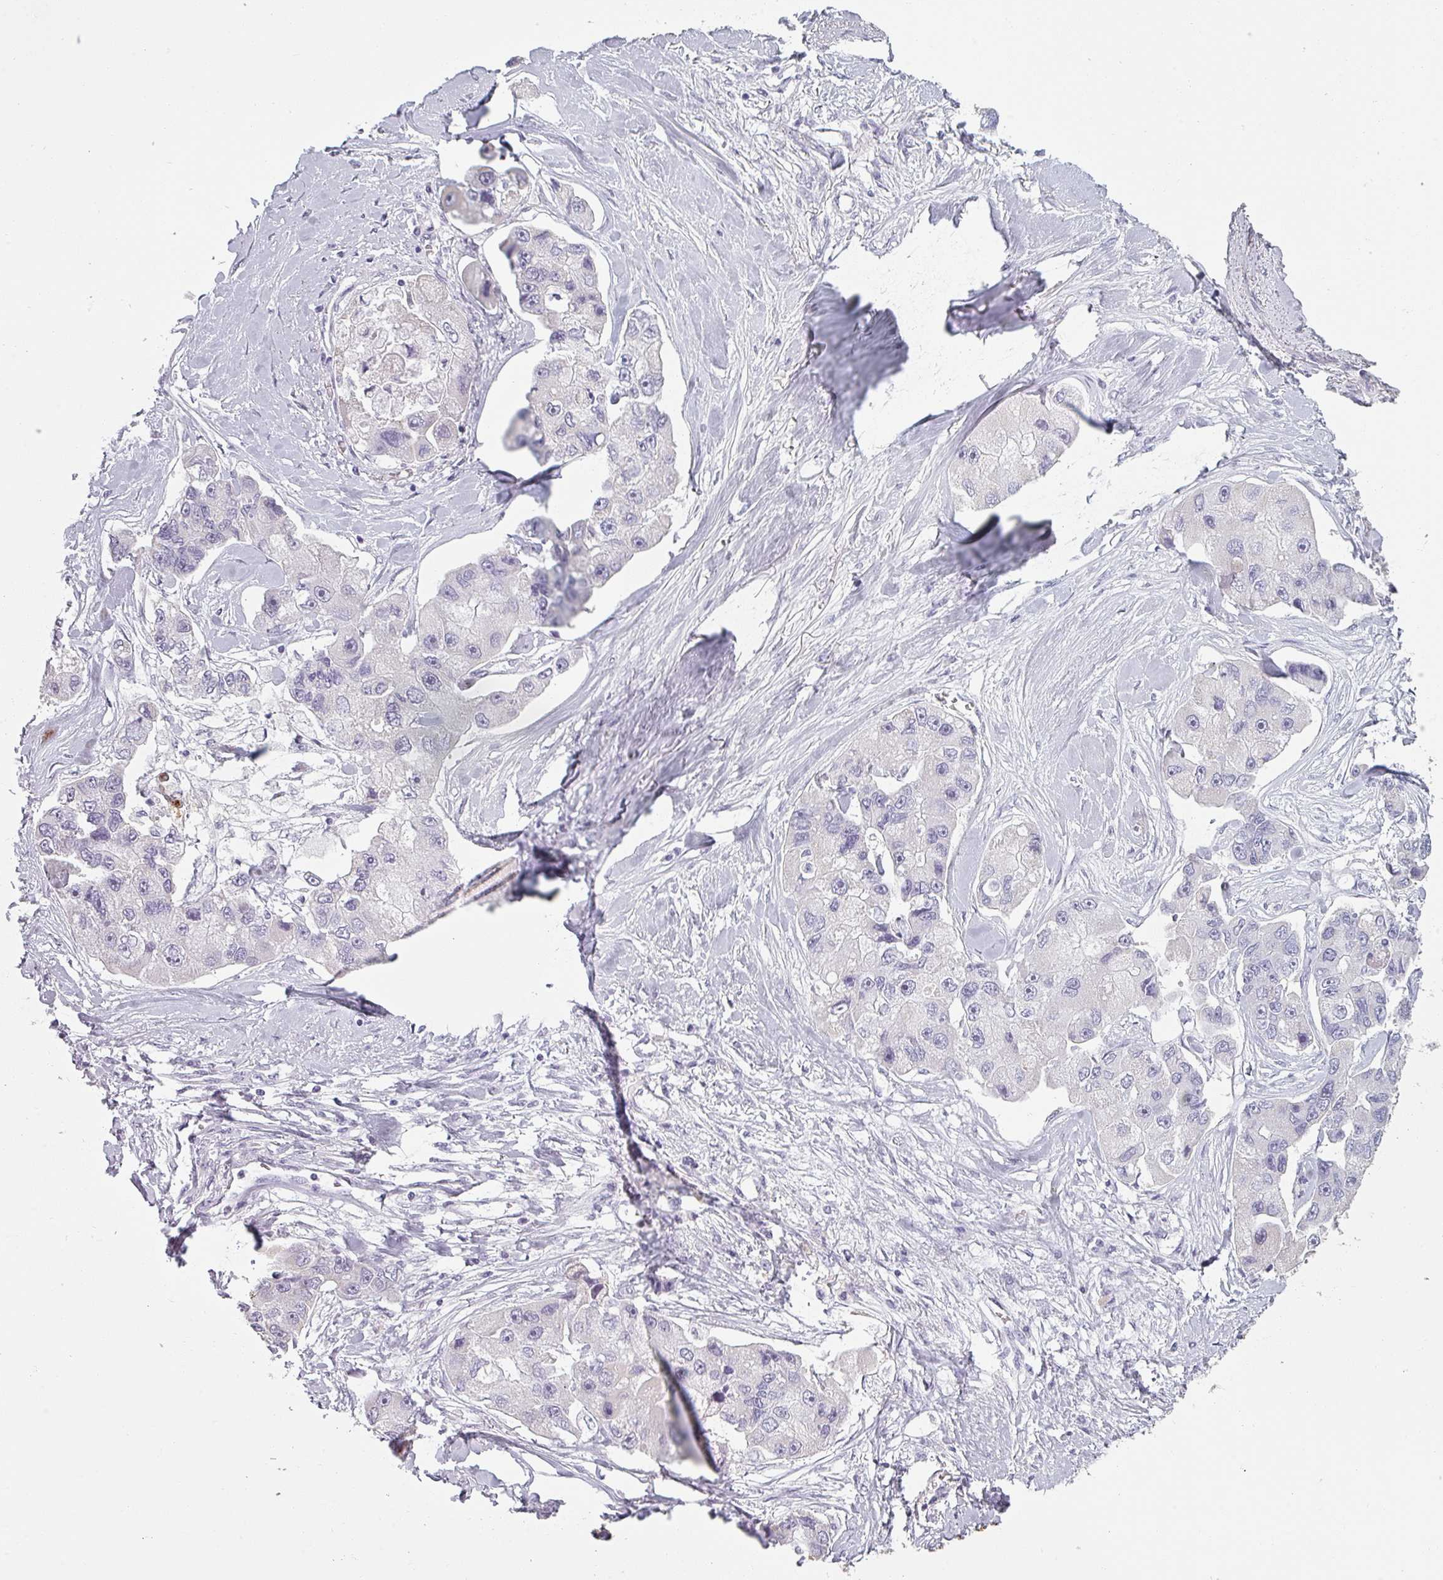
{"staining": {"intensity": "negative", "quantity": "none", "location": "none"}, "tissue": "lung cancer", "cell_type": "Tumor cells", "image_type": "cancer", "snomed": [{"axis": "morphology", "description": "Adenocarcinoma, NOS"}, {"axis": "topography", "description": "Lung"}], "caption": "An immunohistochemistry histopathology image of adenocarcinoma (lung) is shown. There is no staining in tumor cells of adenocarcinoma (lung).", "gene": "SFTPA1", "patient": {"sex": "female", "age": 54}}